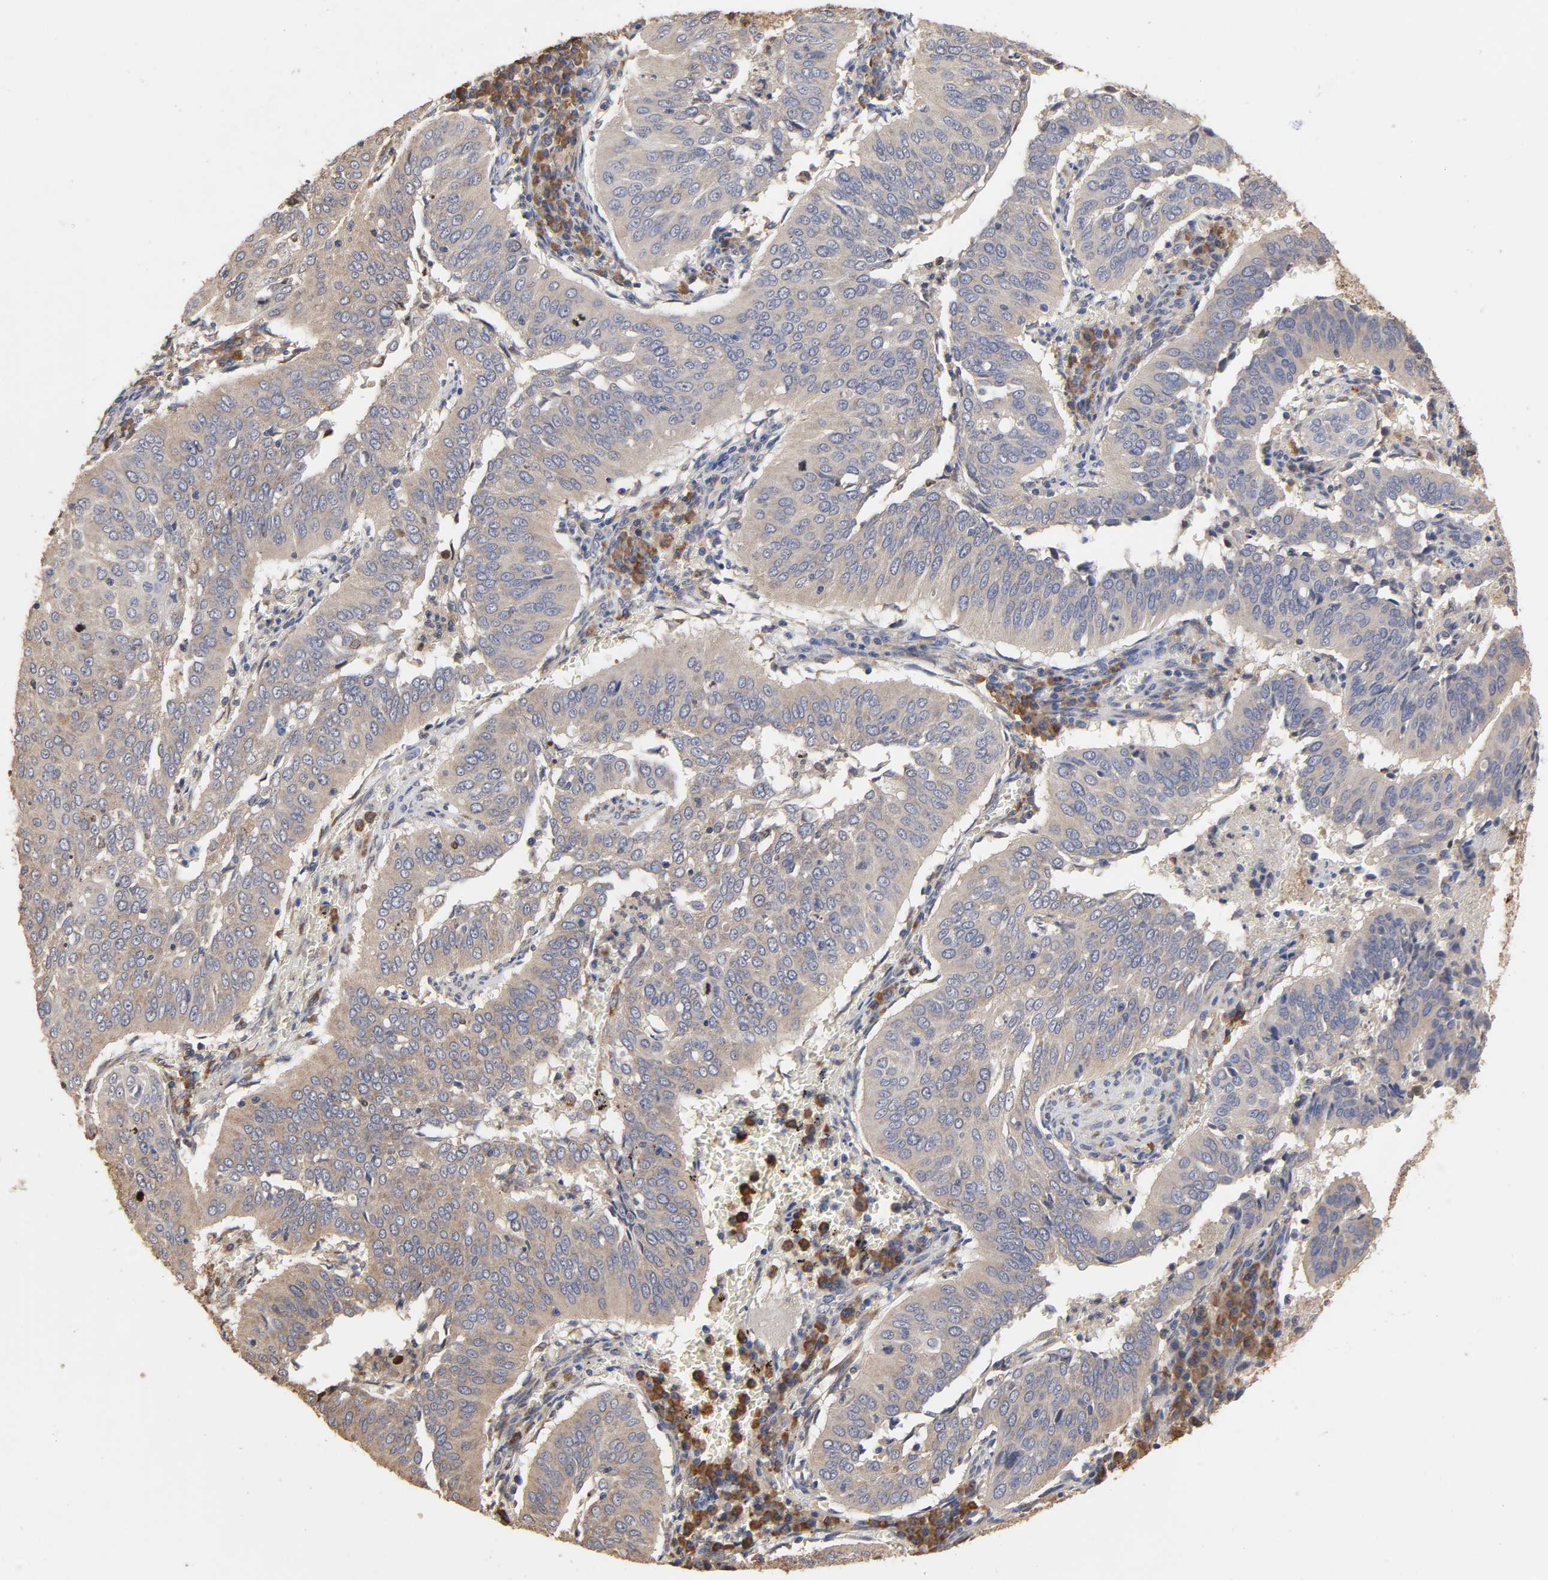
{"staining": {"intensity": "weak", "quantity": ">75%", "location": "cytoplasmic/membranous"}, "tissue": "cervical cancer", "cell_type": "Tumor cells", "image_type": "cancer", "snomed": [{"axis": "morphology", "description": "Squamous cell carcinoma, NOS"}, {"axis": "topography", "description": "Cervix"}], "caption": "Brown immunohistochemical staining in cervical cancer (squamous cell carcinoma) shows weak cytoplasmic/membranous expression in about >75% of tumor cells. (DAB (3,3'-diaminobenzidine) IHC, brown staining for protein, blue staining for nuclei).", "gene": "EIF4G2", "patient": {"sex": "female", "age": 39}}